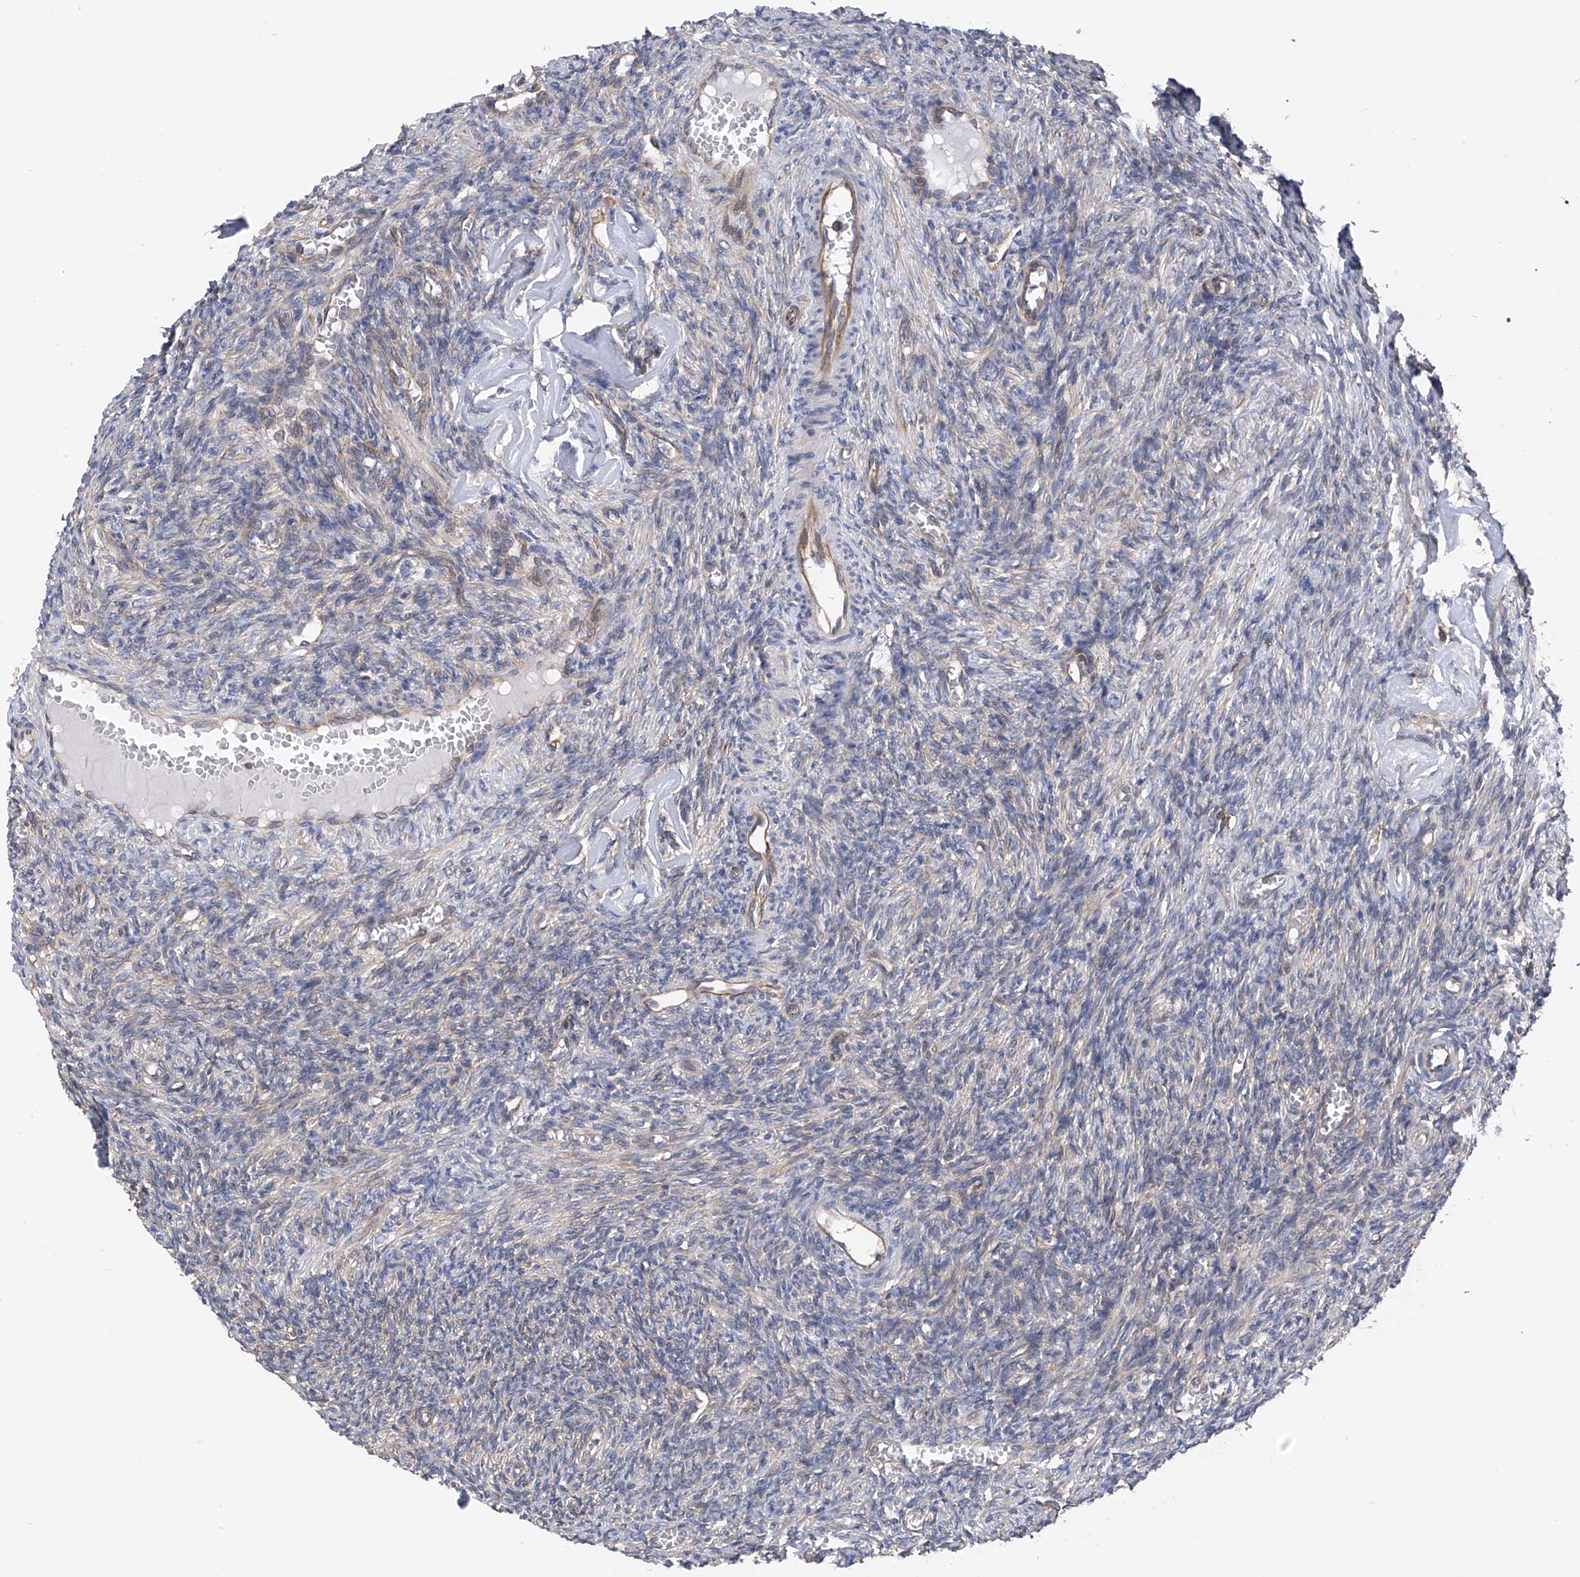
{"staining": {"intensity": "weak", "quantity": "25%-75%", "location": "cytoplasmic/membranous"}, "tissue": "ovary", "cell_type": "Ovarian stroma cells", "image_type": "normal", "snomed": [{"axis": "morphology", "description": "Normal tissue, NOS"}, {"axis": "topography", "description": "Ovary"}], "caption": "Immunohistochemistry micrograph of unremarkable ovary: human ovary stained using immunohistochemistry (IHC) demonstrates low levels of weak protein expression localized specifically in the cytoplasmic/membranous of ovarian stroma cells, appearing as a cytoplasmic/membranous brown color.", "gene": "CHPF", "patient": {"sex": "female", "age": 27}}